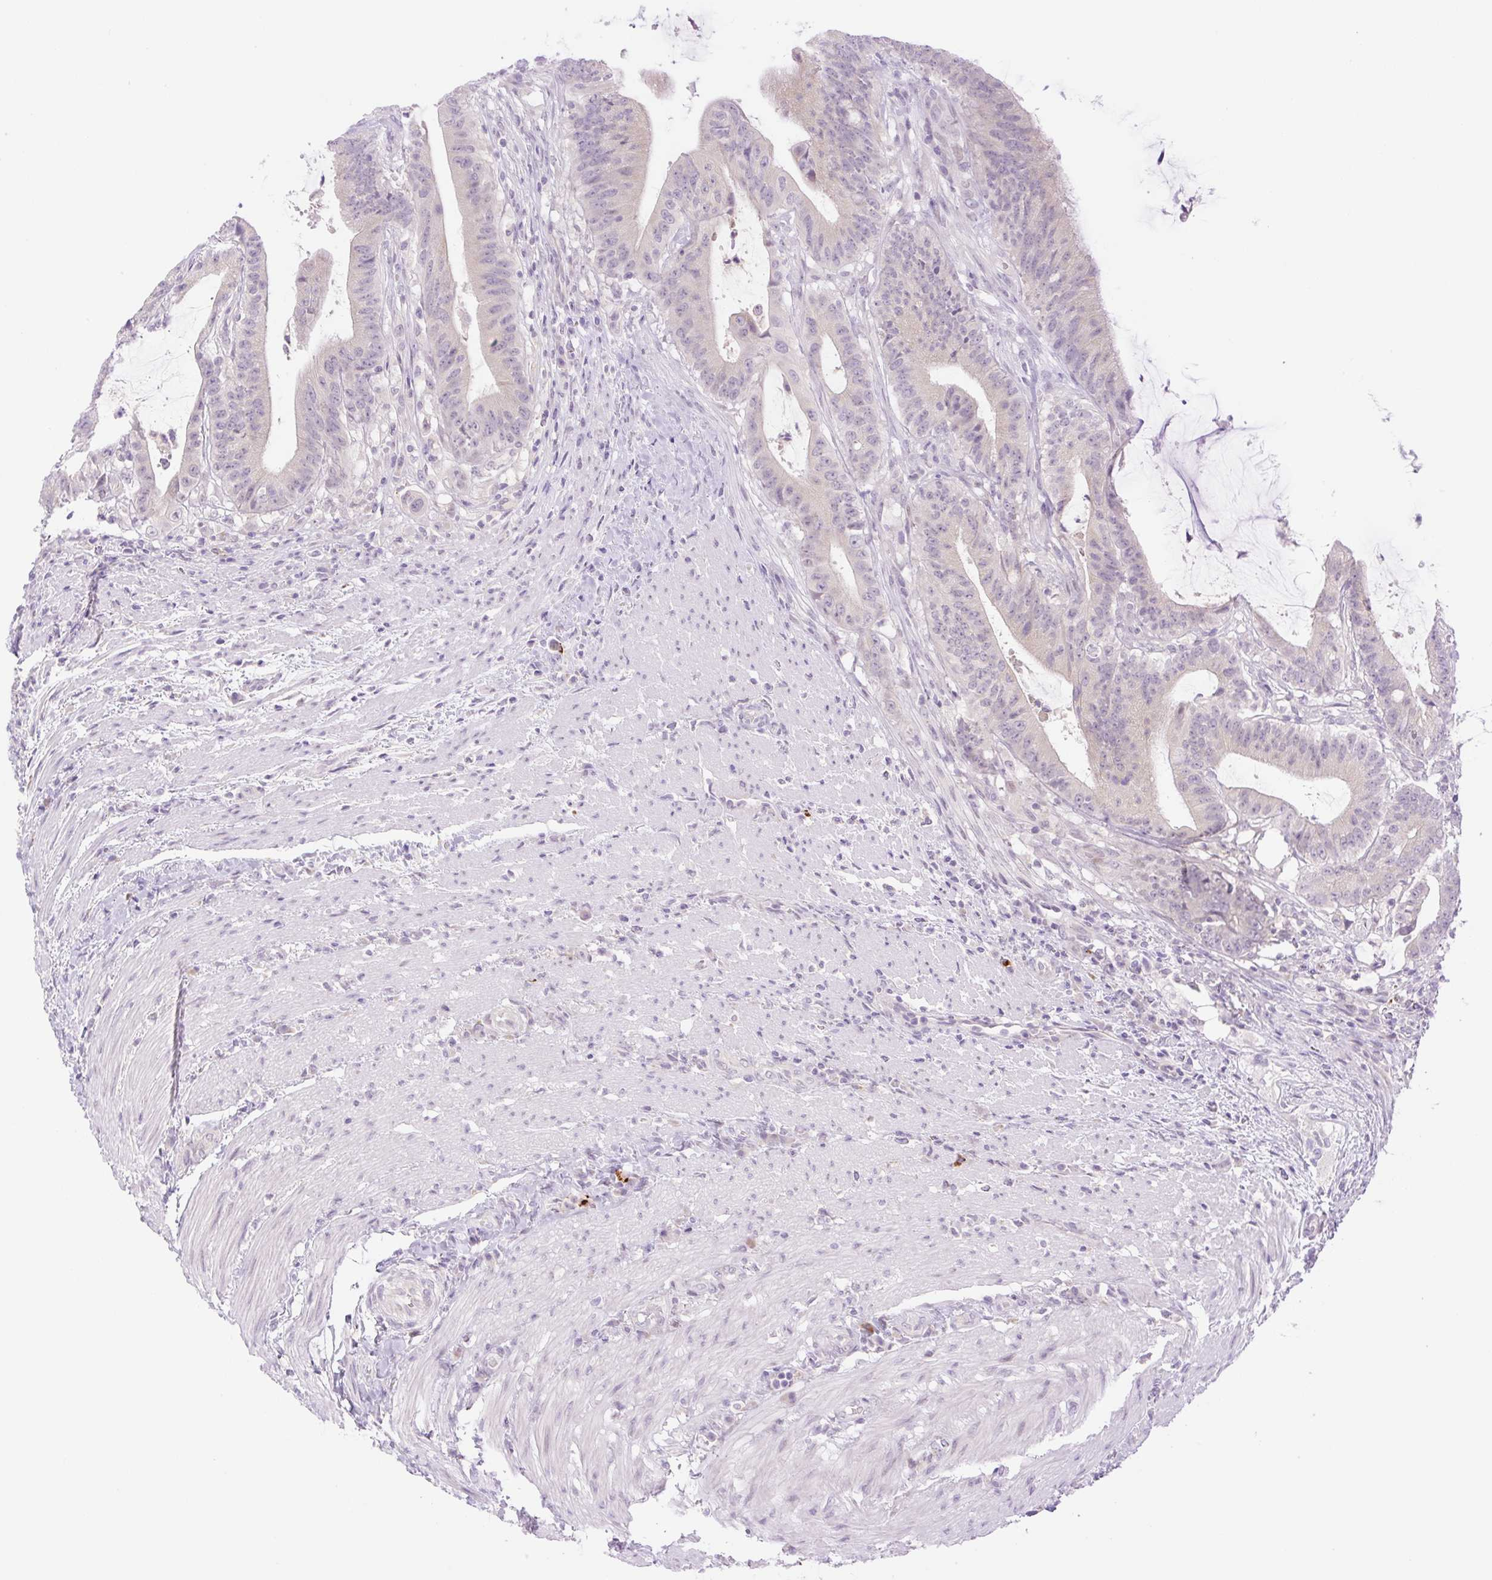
{"staining": {"intensity": "weak", "quantity": "25%-75%", "location": "cytoplasmic/membranous"}, "tissue": "colorectal cancer", "cell_type": "Tumor cells", "image_type": "cancer", "snomed": [{"axis": "morphology", "description": "Adenocarcinoma, NOS"}, {"axis": "topography", "description": "Colon"}], "caption": "Colorectal cancer stained with IHC reveals weak cytoplasmic/membranous expression in about 25%-75% of tumor cells.", "gene": "SPRYD4", "patient": {"sex": "female", "age": 43}}